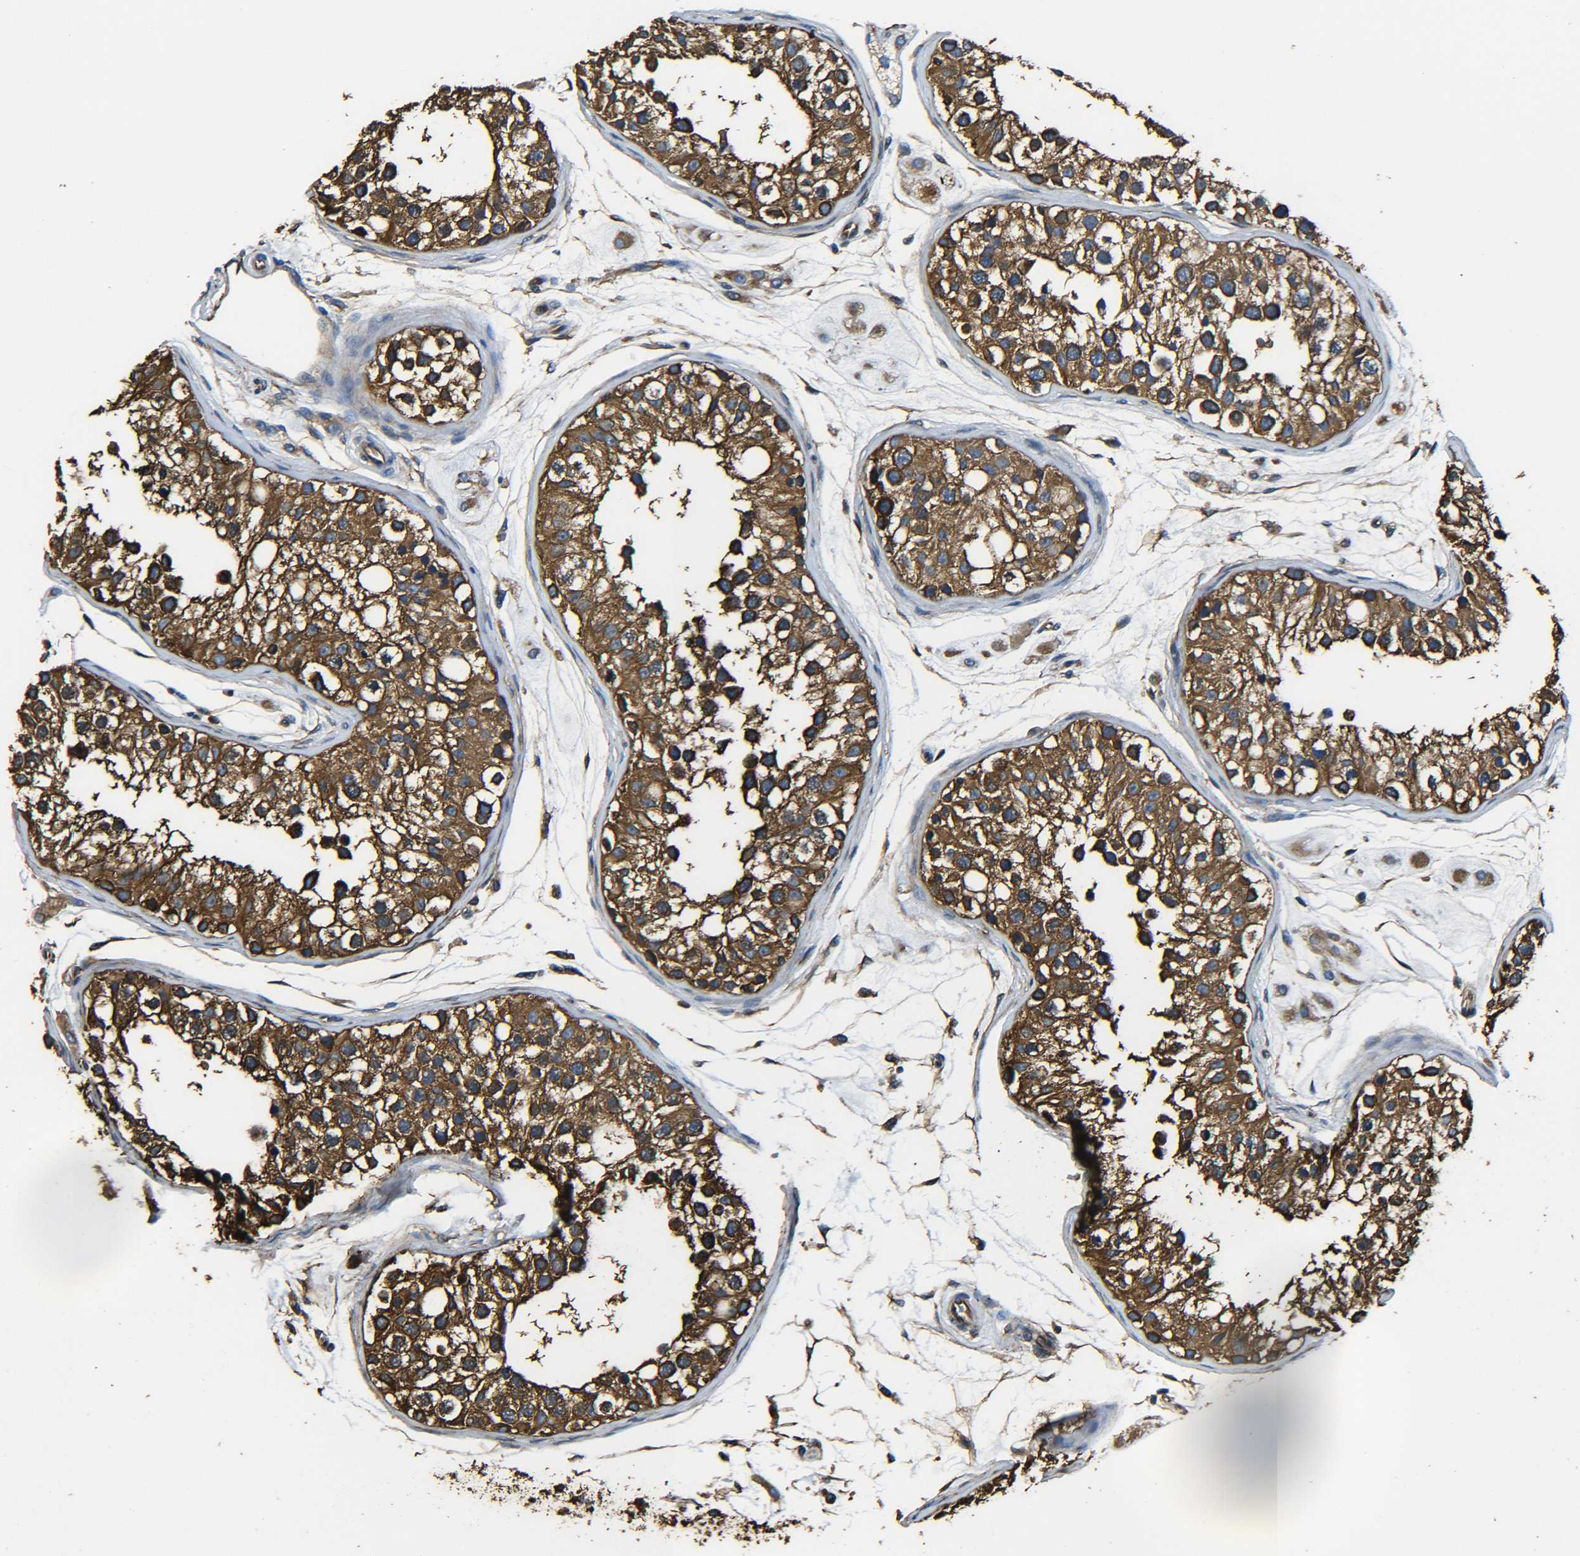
{"staining": {"intensity": "strong", "quantity": ">75%", "location": "cytoplasmic/membranous"}, "tissue": "testis", "cell_type": "Cells in seminiferous ducts", "image_type": "normal", "snomed": [{"axis": "morphology", "description": "Normal tissue, NOS"}, {"axis": "morphology", "description": "Adenocarcinoma, metastatic, NOS"}, {"axis": "topography", "description": "Testis"}], "caption": "Benign testis was stained to show a protein in brown. There is high levels of strong cytoplasmic/membranous expression in approximately >75% of cells in seminiferous ducts.", "gene": "TUBB", "patient": {"sex": "male", "age": 26}}